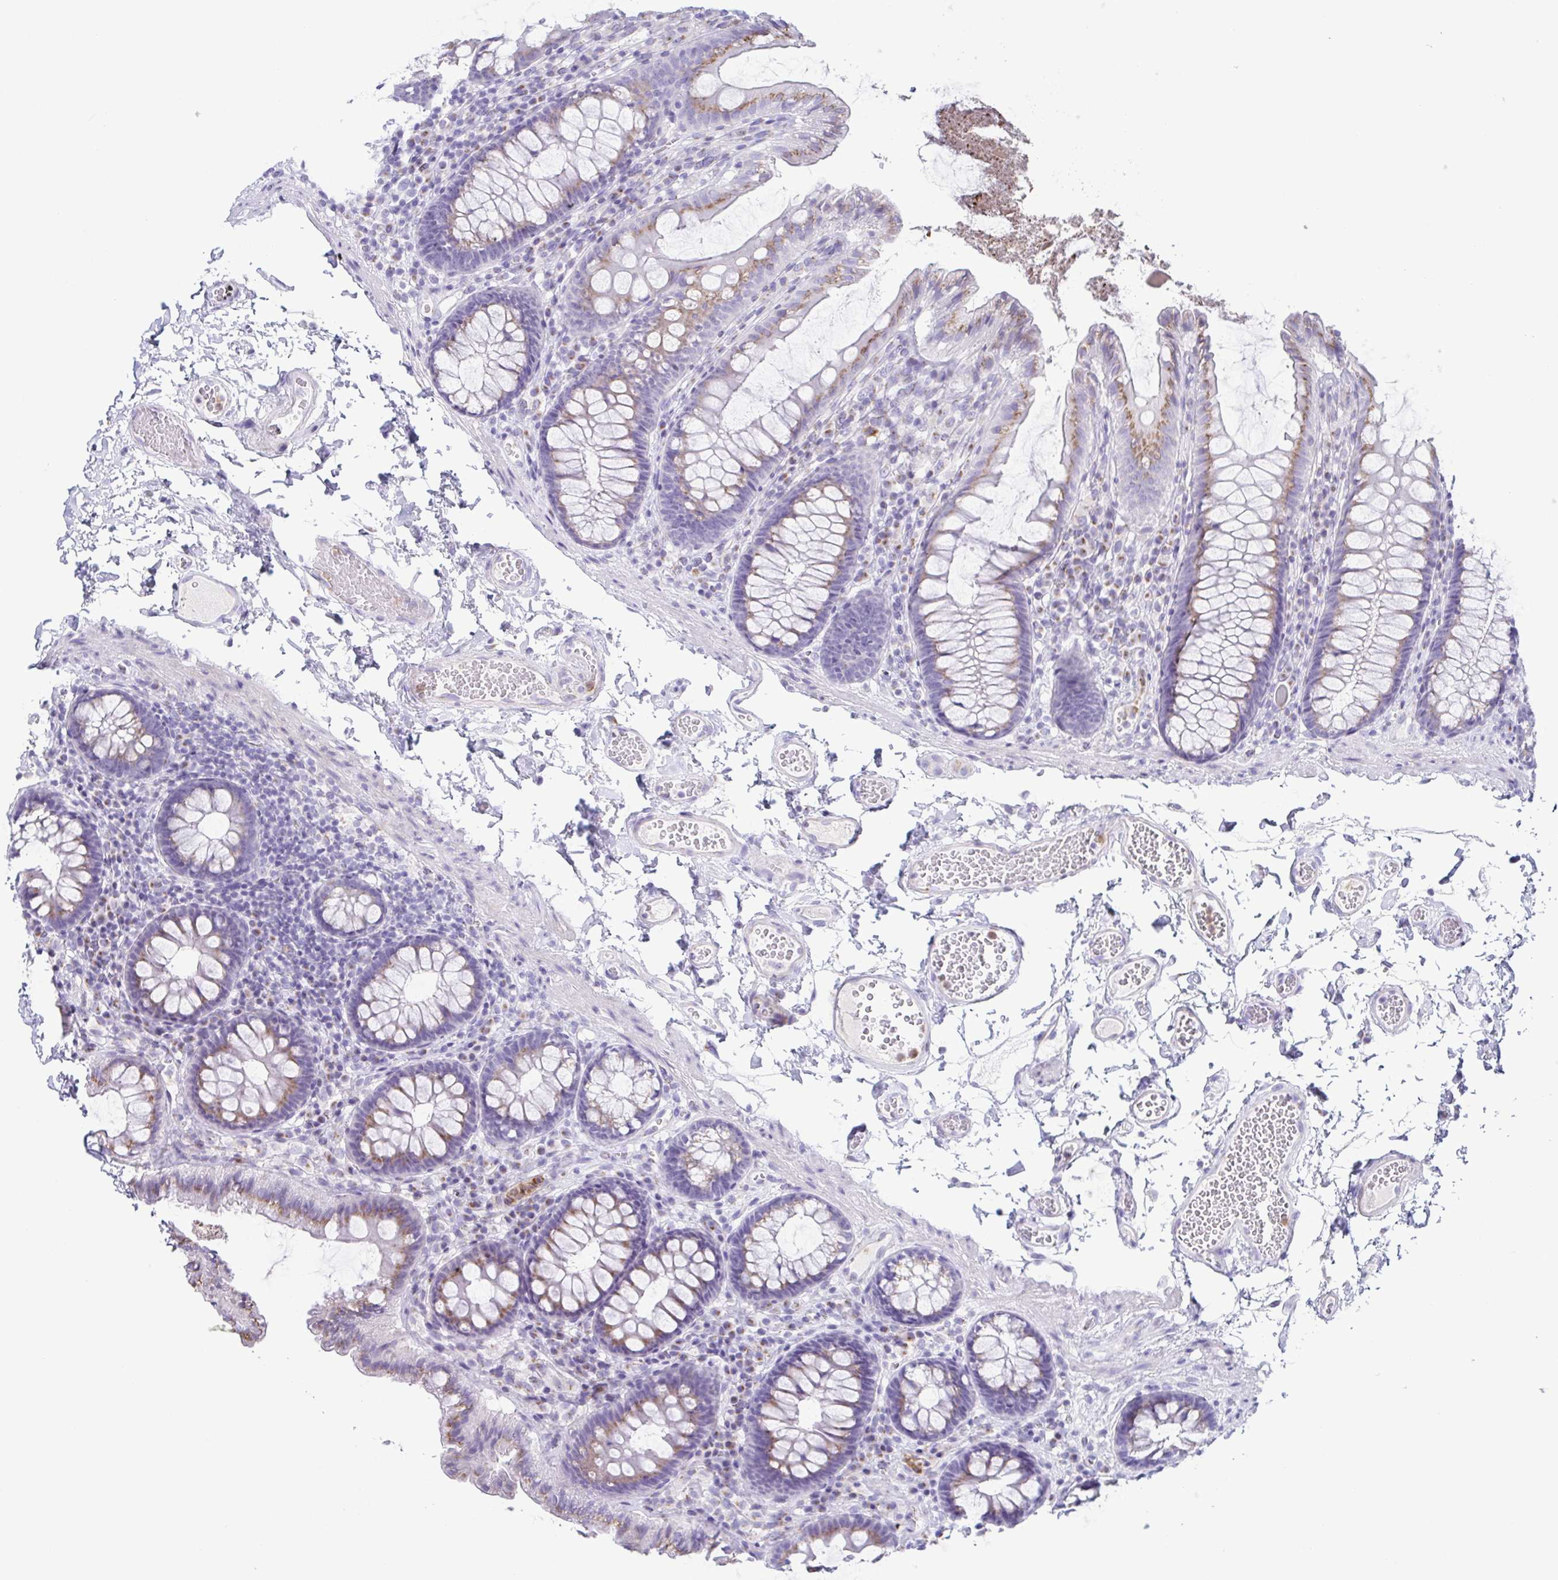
{"staining": {"intensity": "negative", "quantity": "none", "location": "none"}, "tissue": "colon", "cell_type": "Endothelial cells", "image_type": "normal", "snomed": [{"axis": "morphology", "description": "Normal tissue, NOS"}, {"axis": "topography", "description": "Colon"}, {"axis": "topography", "description": "Peripheral nerve tissue"}], "caption": "High power microscopy histopathology image of an IHC micrograph of benign colon, revealing no significant expression in endothelial cells. (DAB IHC visualized using brightfield microscopy, high magnification).", "gene": "AZU1", "patient": {"sex": "male", "age": 84}}